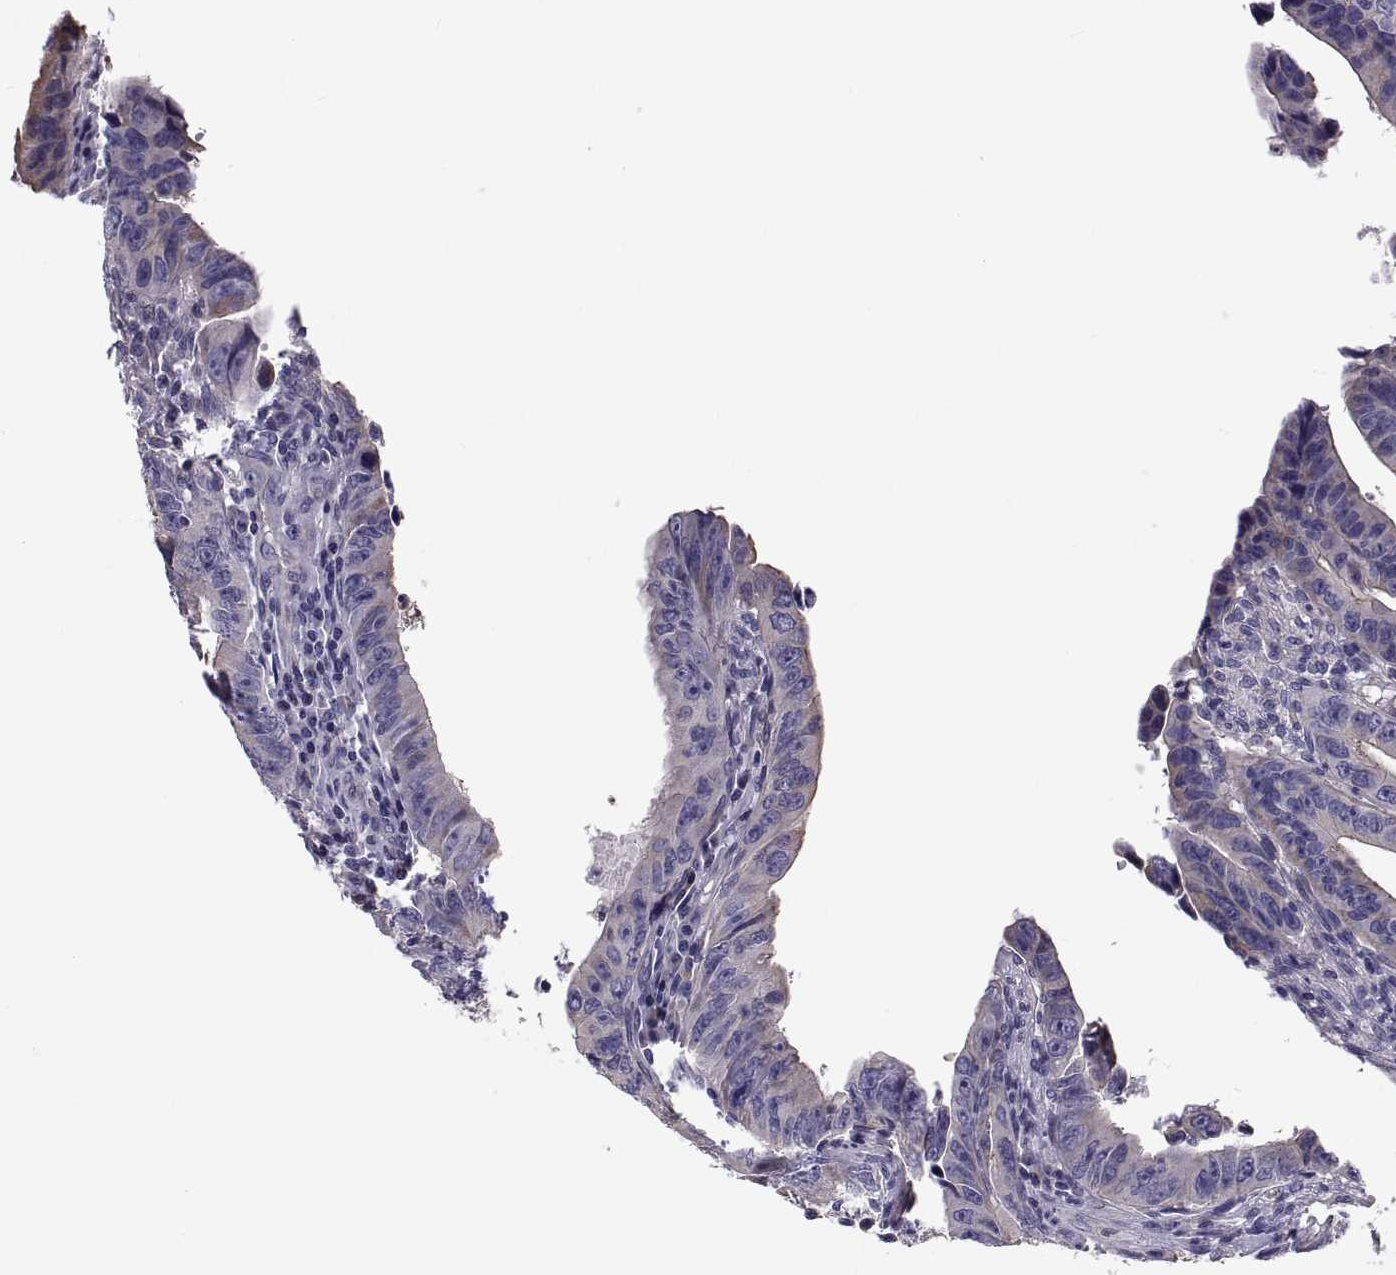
{"staining": {"intensity": "moderate", "quantity": "<25%", "location": "cytoplasmic/membranous"}, "tissue": "colorectal cancer", "cell_type": "Tumor cells", "image_type": "cancer", "snomed": [{"axis": "morphology", "description": "Adenocarcinoma, NOS"}, {"axis": "topography", "description": "Colon"}], "caption": "Colorectal cancer stained with IHC reveals moderate cytoplasmic/membranous expression in about <25% of tumor cells.", "gene": "ANO1", "patient": {"sex": "female", "age": 87}}